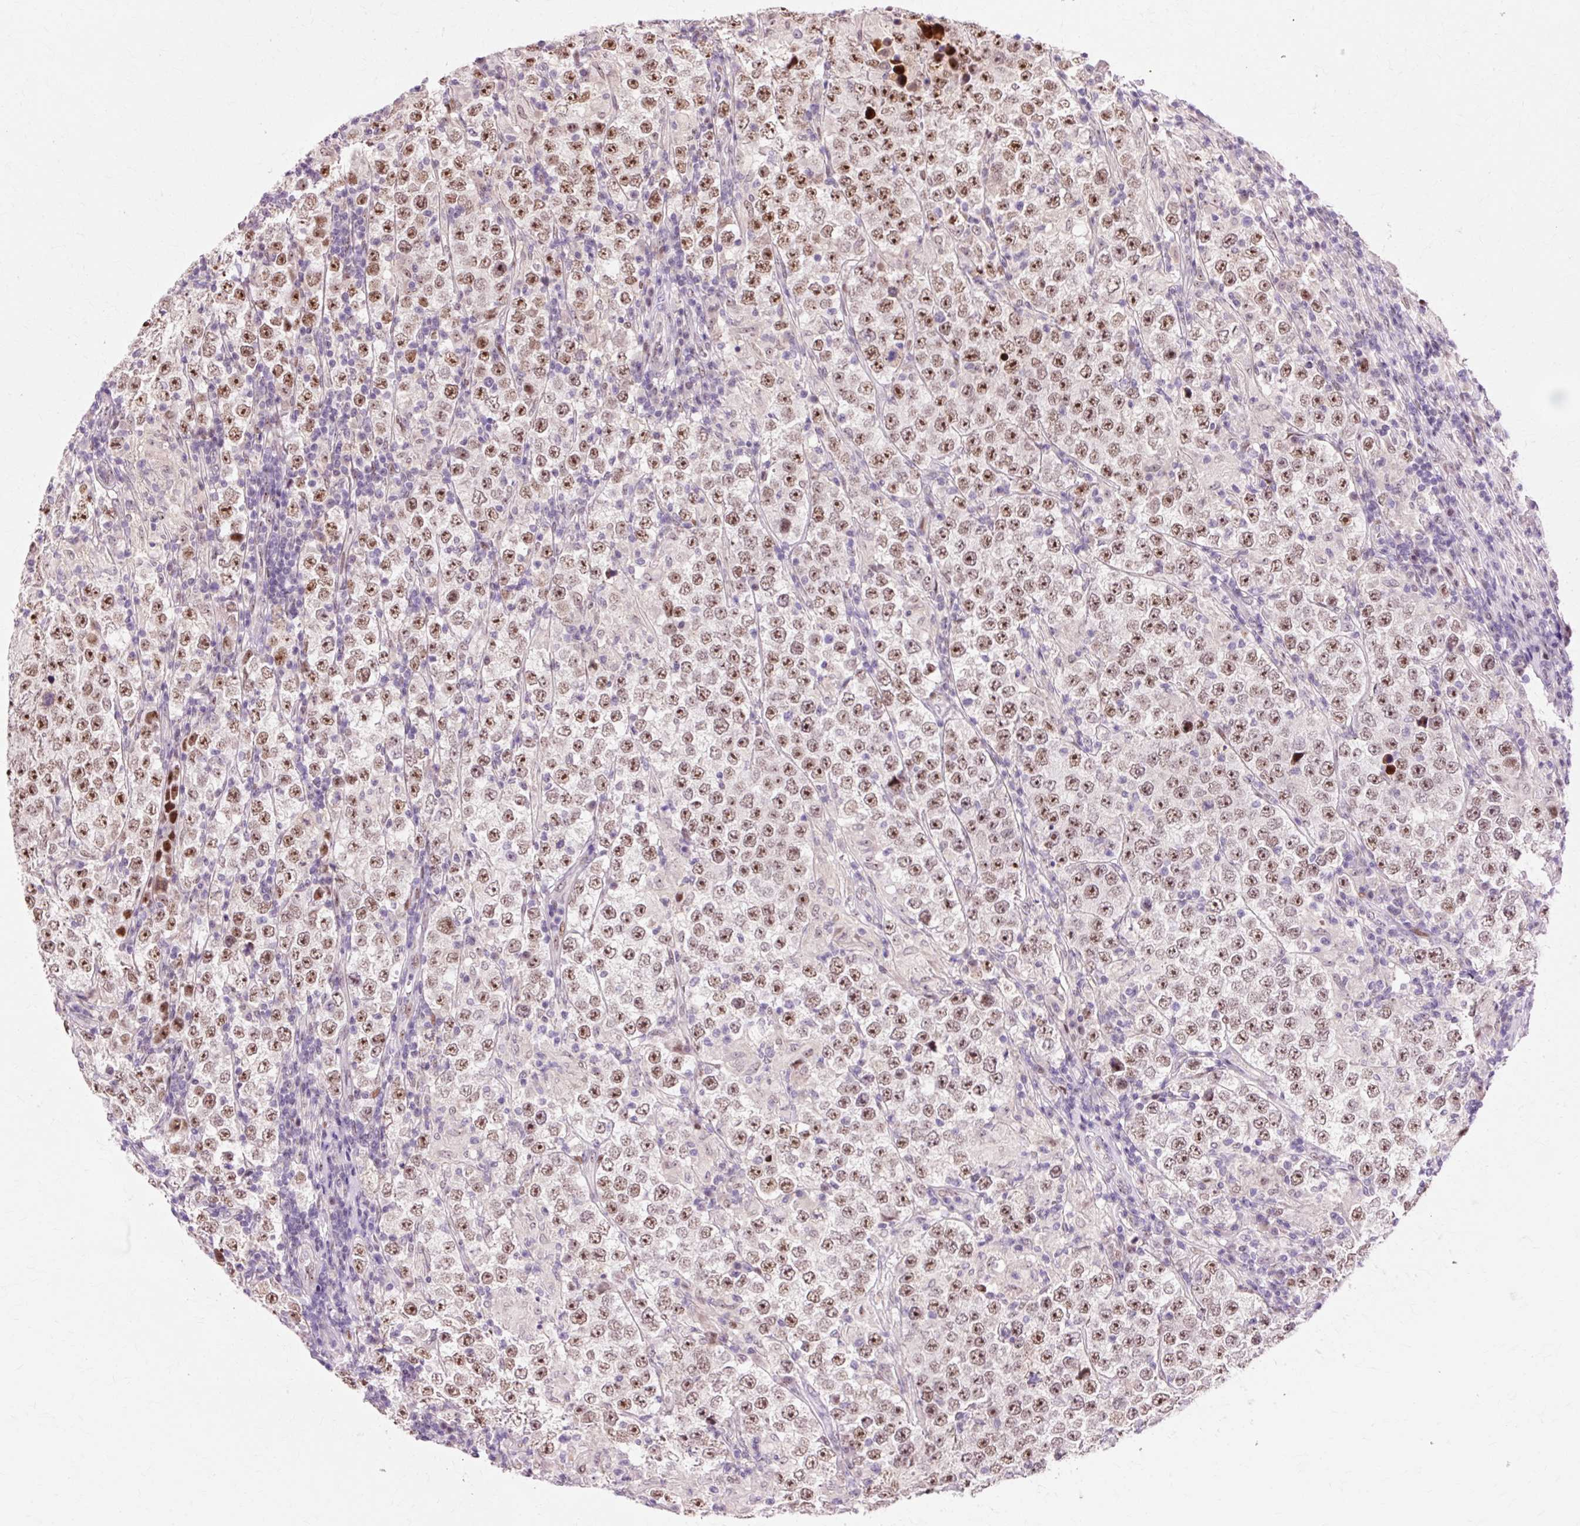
{"staining": {"intensity": "moderate", "quantity": ">75%", "location": "nuclear"}, "tissue": "testis cancer", "cell_type": "Tumor cells", "image_type": "cancer", "snomed": [{"axis": "morphology", "description": "Normal tissue, NOS"}, {"axis": "morphology", "description": "Urothelial carcinoma, High grade"}, {"axis": "morphology", "description": "Seminoma, NOS"}, {"axis": "morphology", "description": "Carcinoma, Embryonal, NOS"}, {"axis": "topography", "description": "Urinary bladder"}, {"axis": "topography", "description": "Testis"}], "caption": "Tumor cells exhibit moderate nuclear expression in about >75% of cells in testis embryonal carcinoma.", "gene": "MACROD2", "patient": {"sex": "male", "age": 41}}